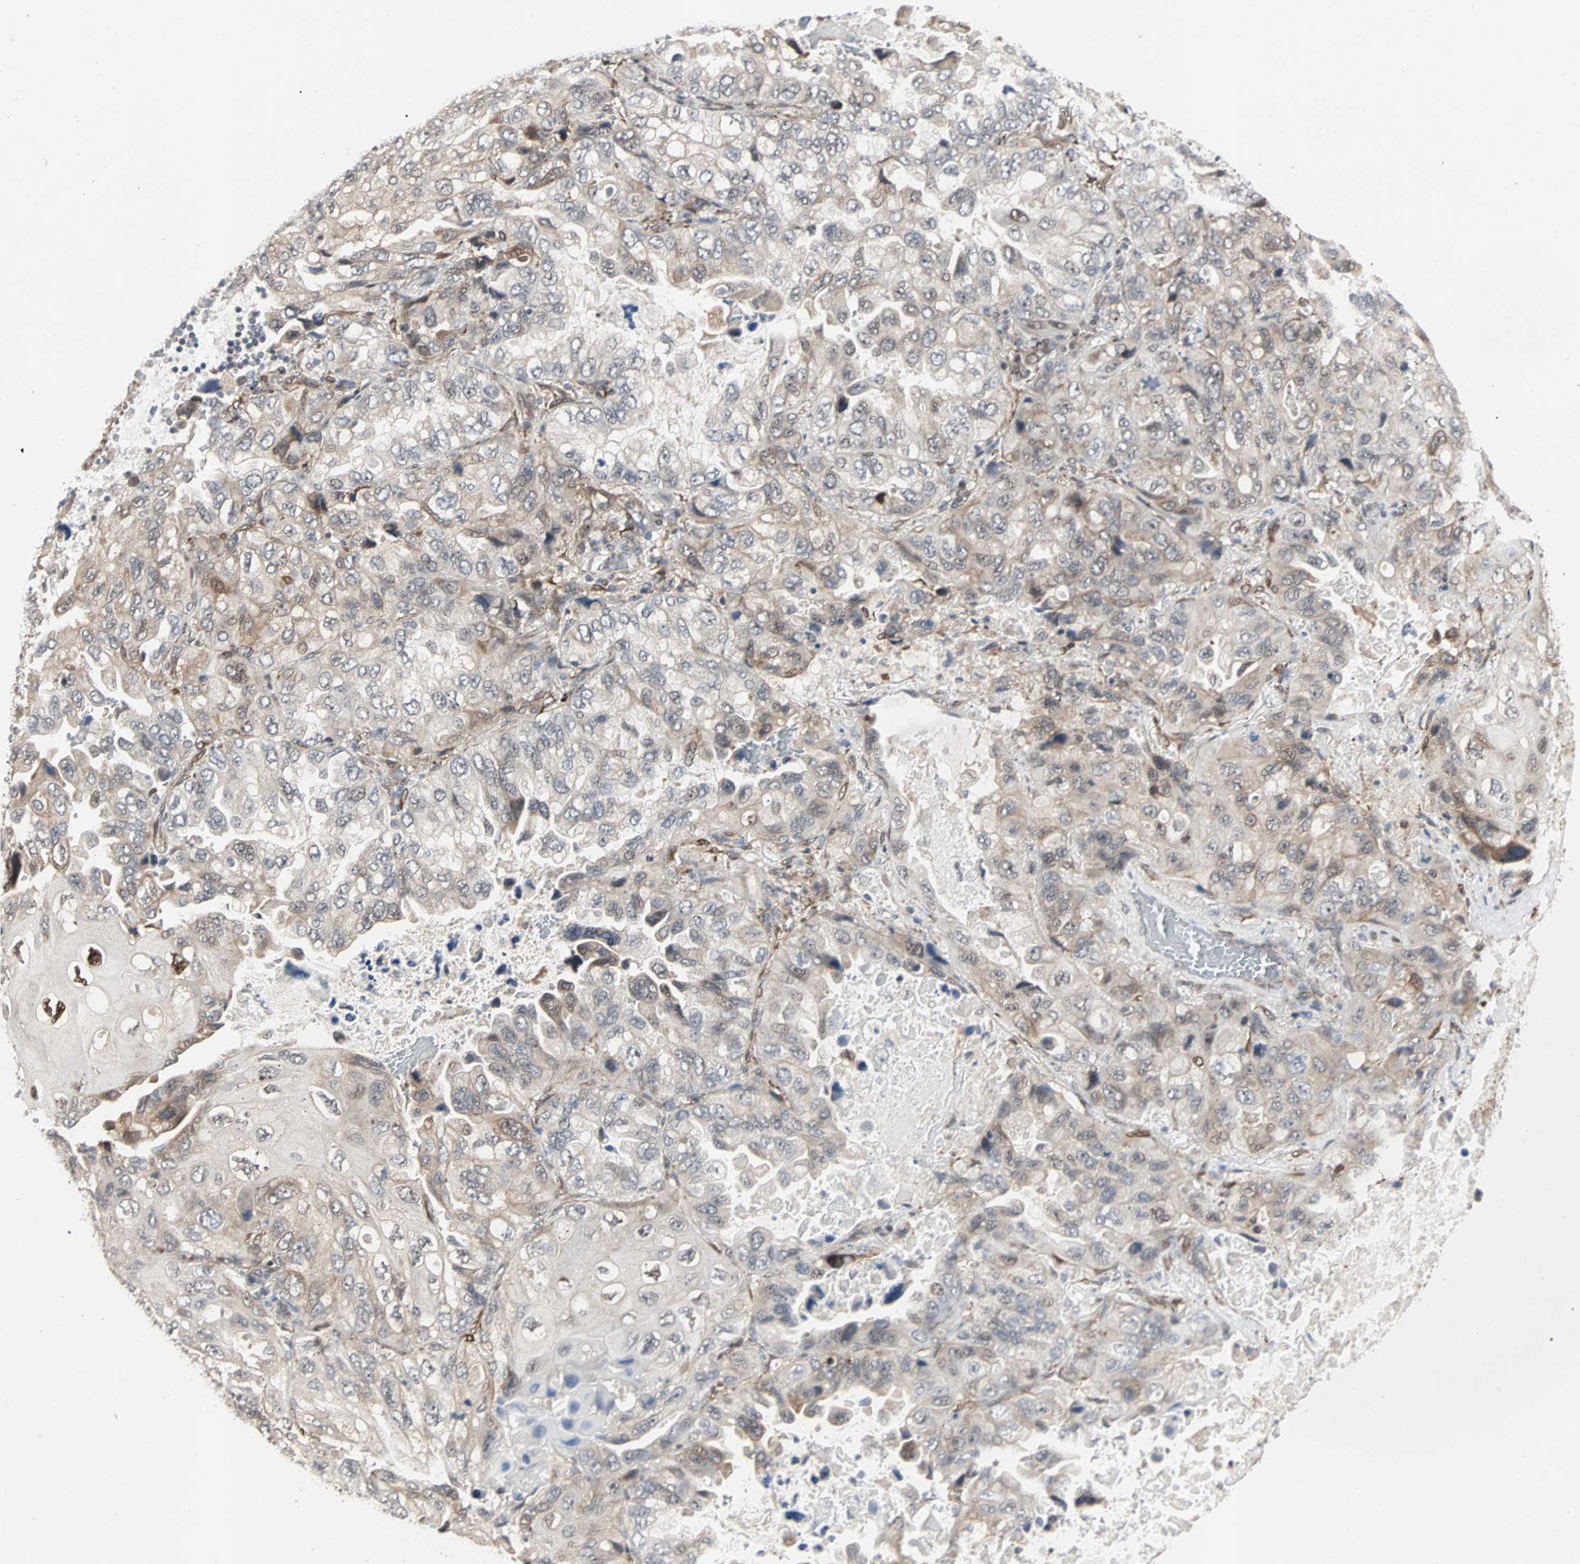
{"staining": {"intensity": "weak", "quantity": "25%-75%", "location": "cytoplasmic/membranous"}, "tissue": "lung cancer", "cell_type": "Tumor cells", "image_type": "cancer", "snomed": [{"axis": "morphology", "description": "Squamous cell carcinoma, NOS"}, {"axis": "topography", "description": "Lung"}], "caption": "This micrograph exhibits IHC staining of lung cancer (squamous cell carcinoma), with low weak cytoplasmic/membranous positivity in about 25%-75% of tumor cells.", "gene": "TRPV4", "patient": {"sex": "female", "age": 73}}